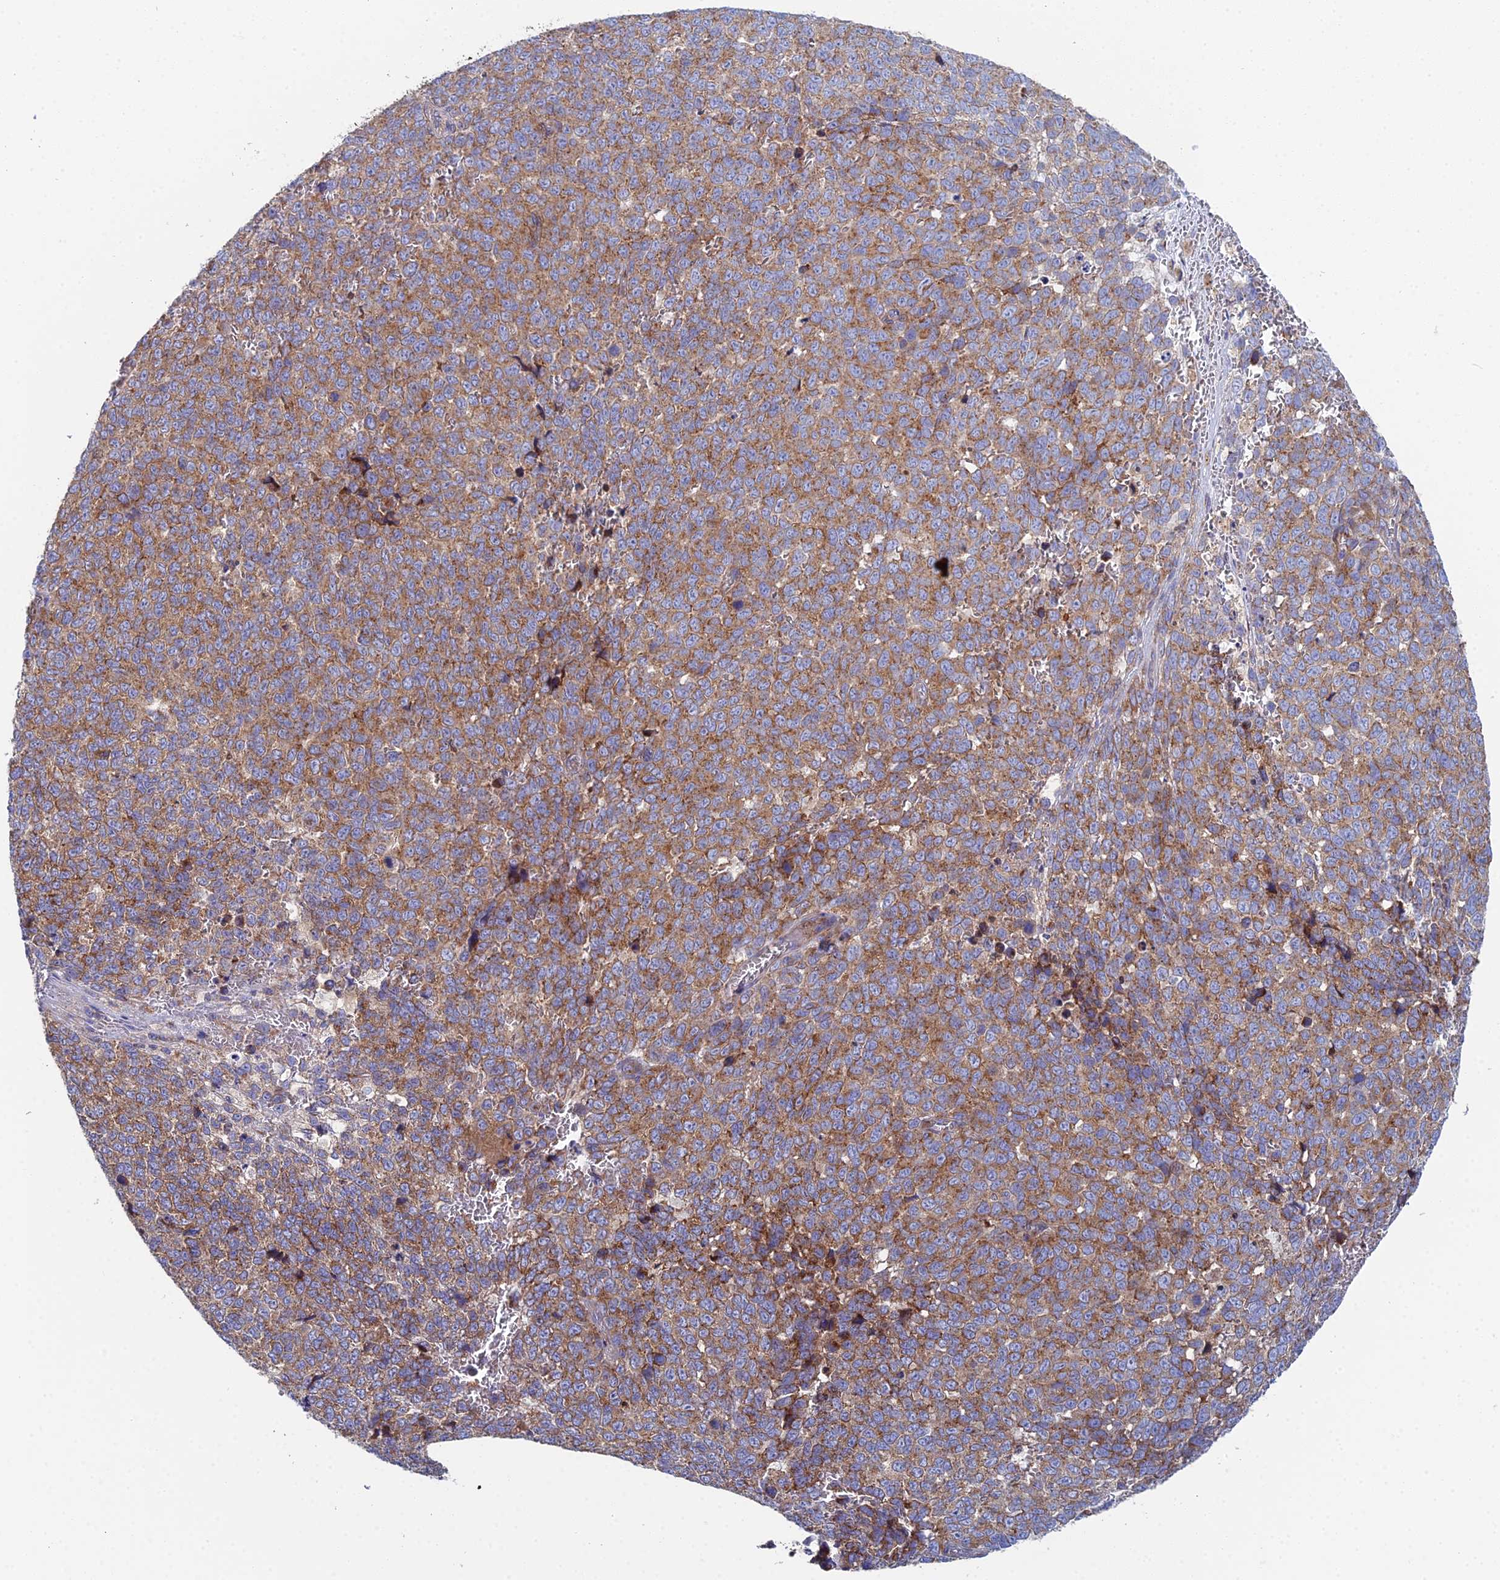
{"staining": {"intensity": "moderate", "quantity": ">75%", "location": "cytoplasmic/membranous"}, "tissue": "melanoma", "cell_type": "Tumor cells", "image_type": "cancer", "snomed": [{"axis": "morphology", "description": "Malignant melanoma, NOS"}, {"axis": "topography", "description": "Nose, NOS"}], "caption": "Immunohistochemical staining of human melanoma demonstrates medium levels of moderate cytoplasmic/membranous protein staining in about >75% of tumor cells. (DAB (3,3'-diaminobenzidine) = brown stain, brightfield microscopy at high magnification).", "gene": "CLCN3", "patient": {"sex": "female", "age": 48}}